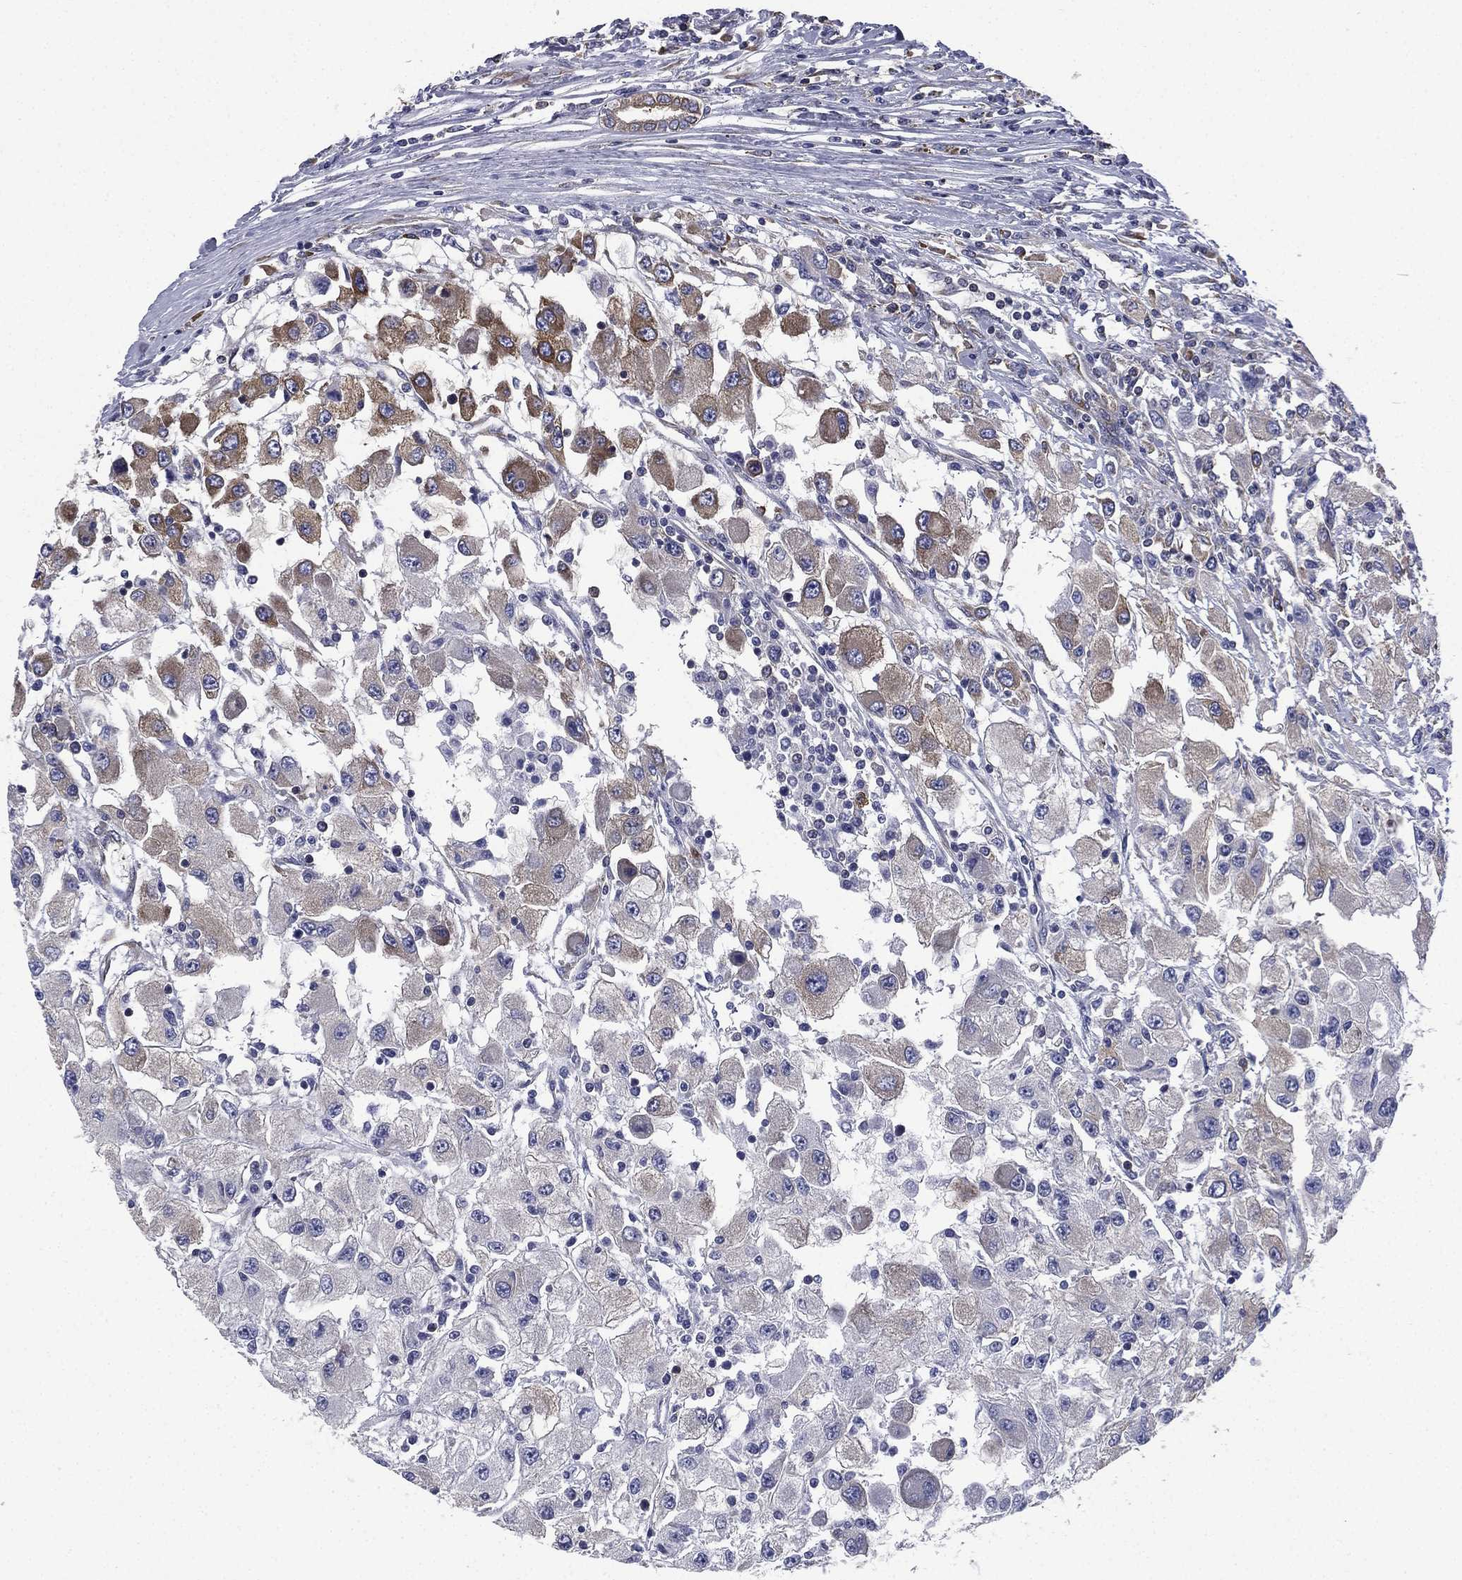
{"staining": {"intensity": "moderate", "quantity": "<25%", "location": "cytoplasmic/membranous"}, "tissue": "renal cancer", "cell_type": "Tumor cells", "image_type": "cancer", "snomed": [{"axis": "morphology", "description": "Adenocarcinoma, NOS"}, {"axis": "topography", "description": "Kidney"}], "caption": "The image demonstrates staining of renal adenocarcinoma, revealing moderate cytoplasmic/membranous protein positivity (brown color) within tumor cells.", "gene": "FARSA", "patient": {"sex": "female", "age": 67}}